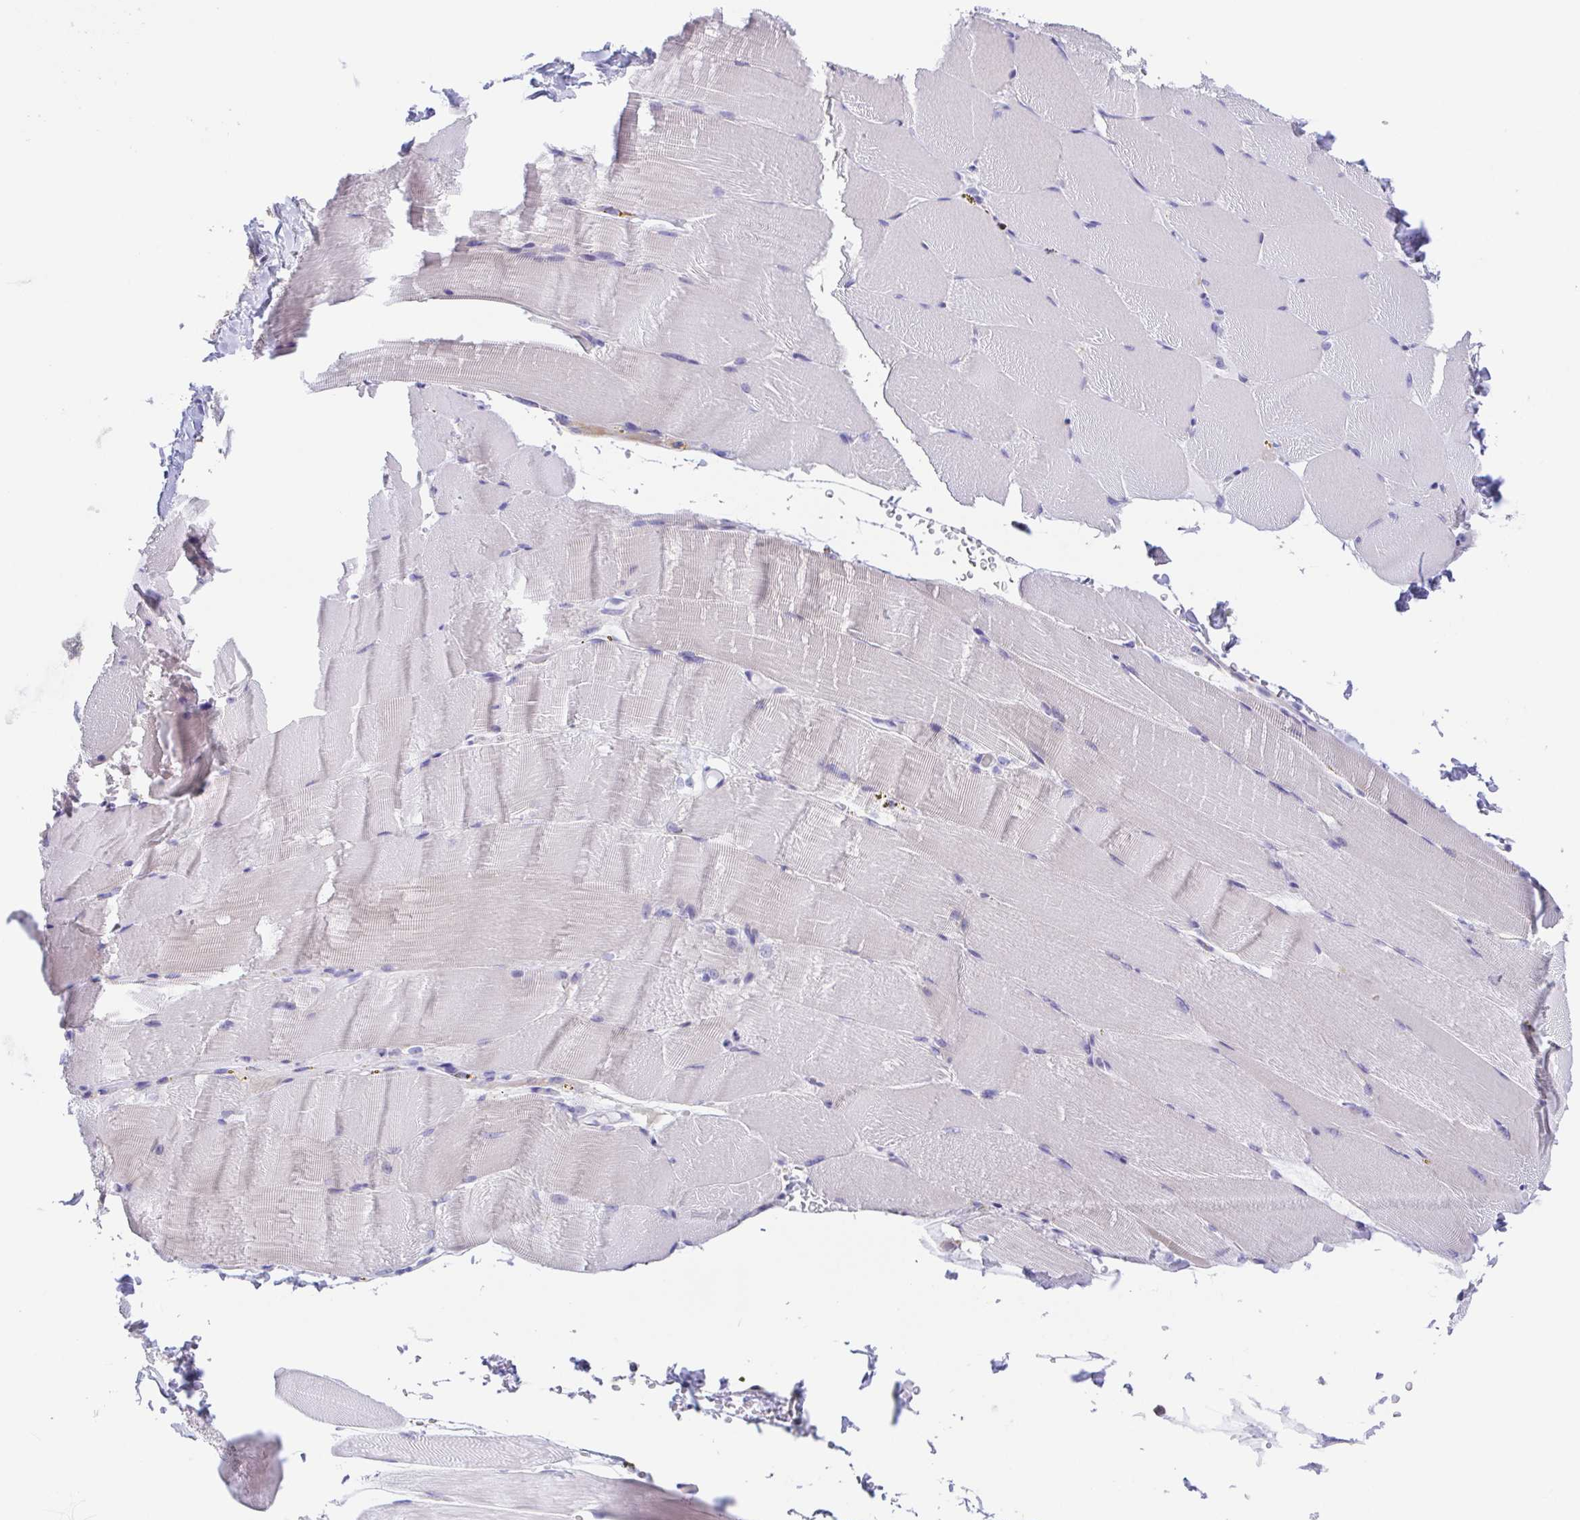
{"staining": {"intensity": "negative", "quantity": "none", "location": "none"}, "tissue": "skeletal muscle", "cell_type": "Myocytes", "image_type": "normal", "snomed": [{"axis": "morphology", "description": "Normal tissue, NOS"}, {"axis": "topography", "description": "Skeletal muscle"}], "caption": "An immunohistochemistry histopathology image of normal skeletal muscle is shown. There is no staining in myocytes of skeletal muscle. (DAB (3,3'-diaminobenzidine) IHC with hematoxylin counter stain).", "gene": "MUCL3", "patient": {"sex": "female", "age": 37}}